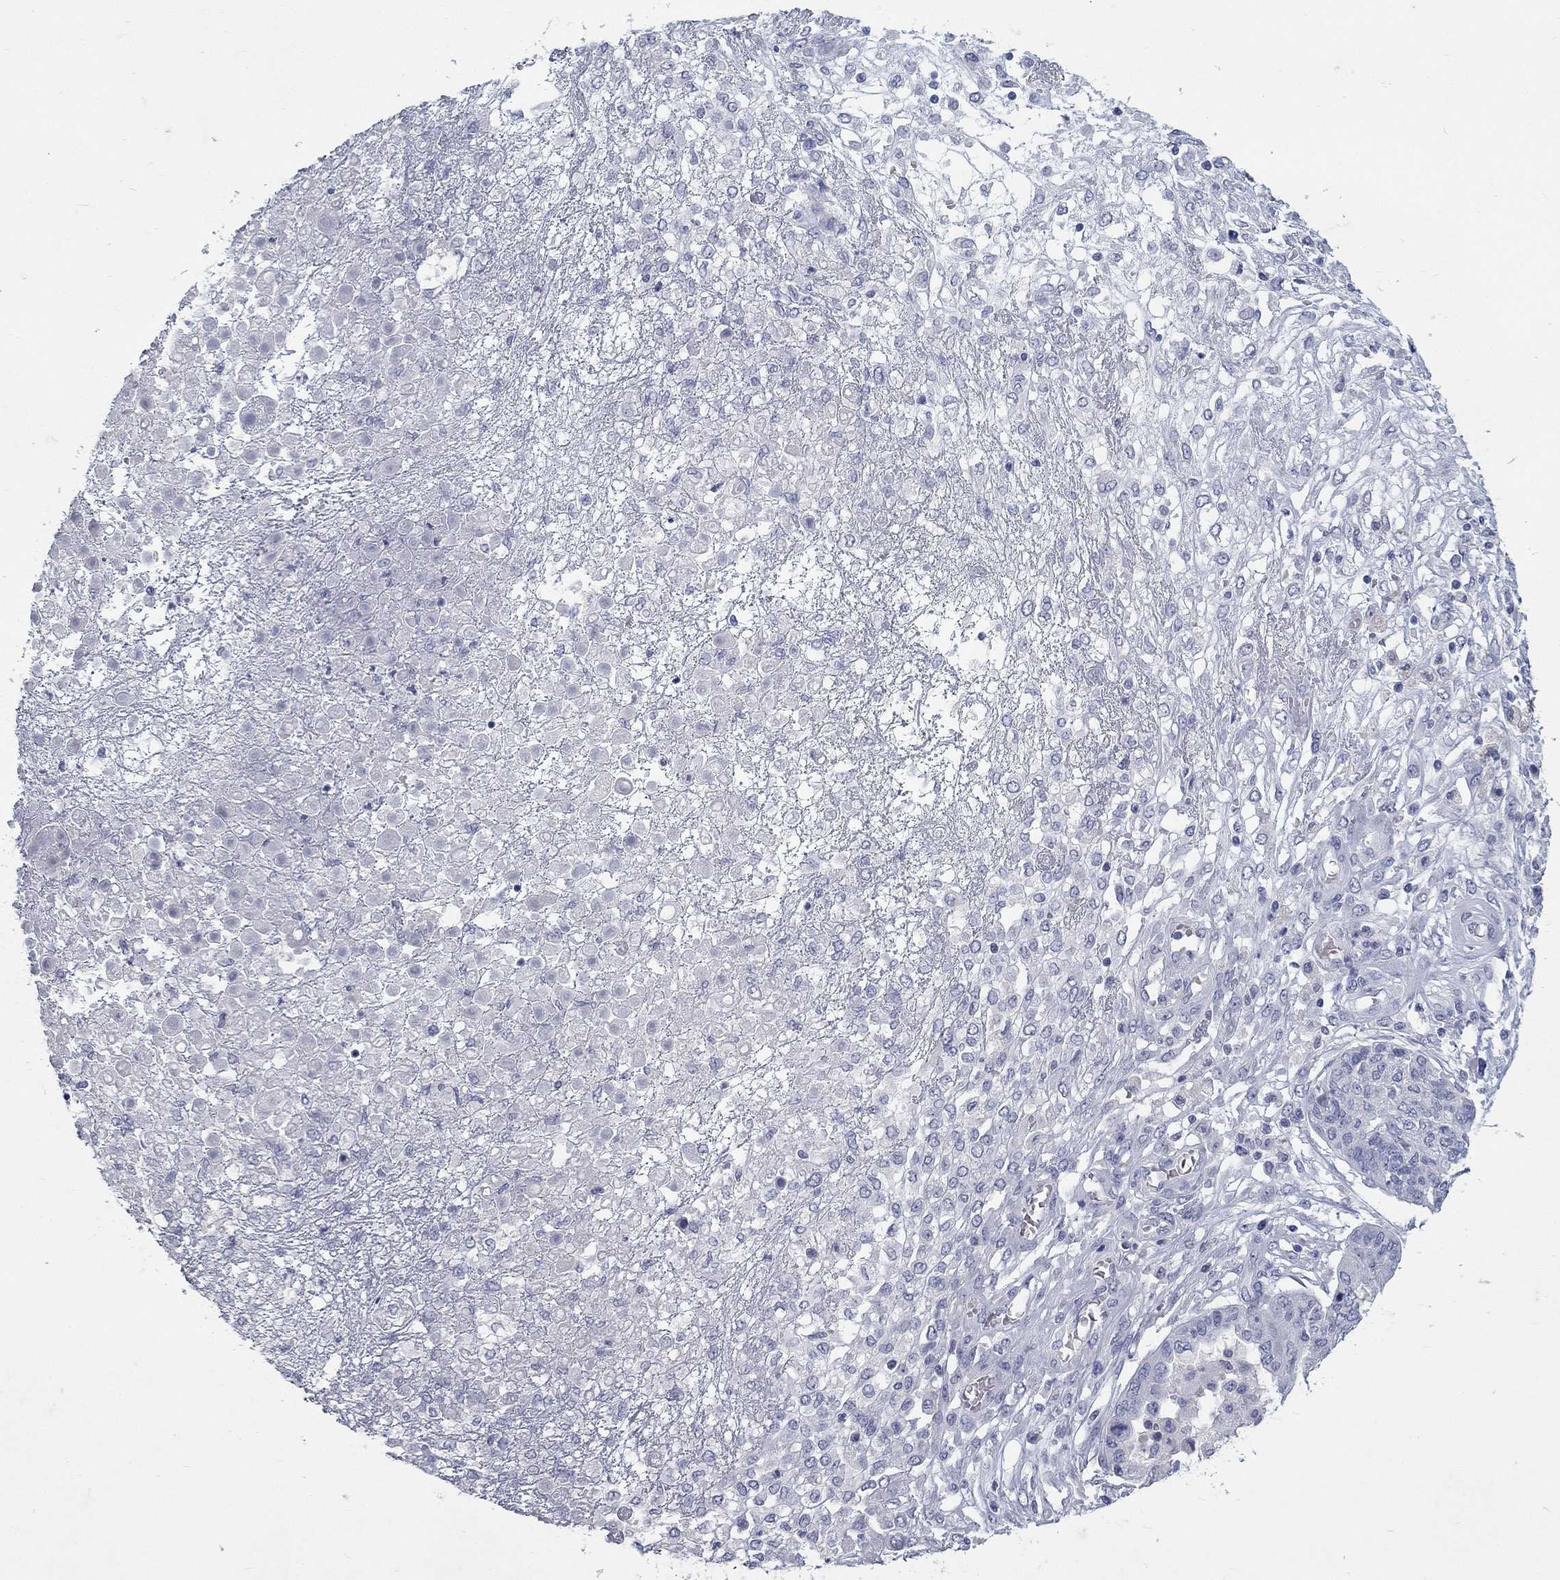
{"staining": {"intensity": "negative", "quantity": "none", "location": "none"}, "tissue": "ovarian cancer", "cell_type": "Tumor cells", "image_type": "cancer", "snomed": [{"axis": "morphology", "description": "Cystadenocarcinoma, serous, NOS"}, {"axis": "topography", "description": "Ovary"}], "caption": "A high-resolution photomicrograph shows immunohistochemistry (IHC) staining of ovarian cancer, which exhibits no significant expression in tumor cells.", "gene": "ELAVL4", "patient": {"sex": "female", "age": 67}}